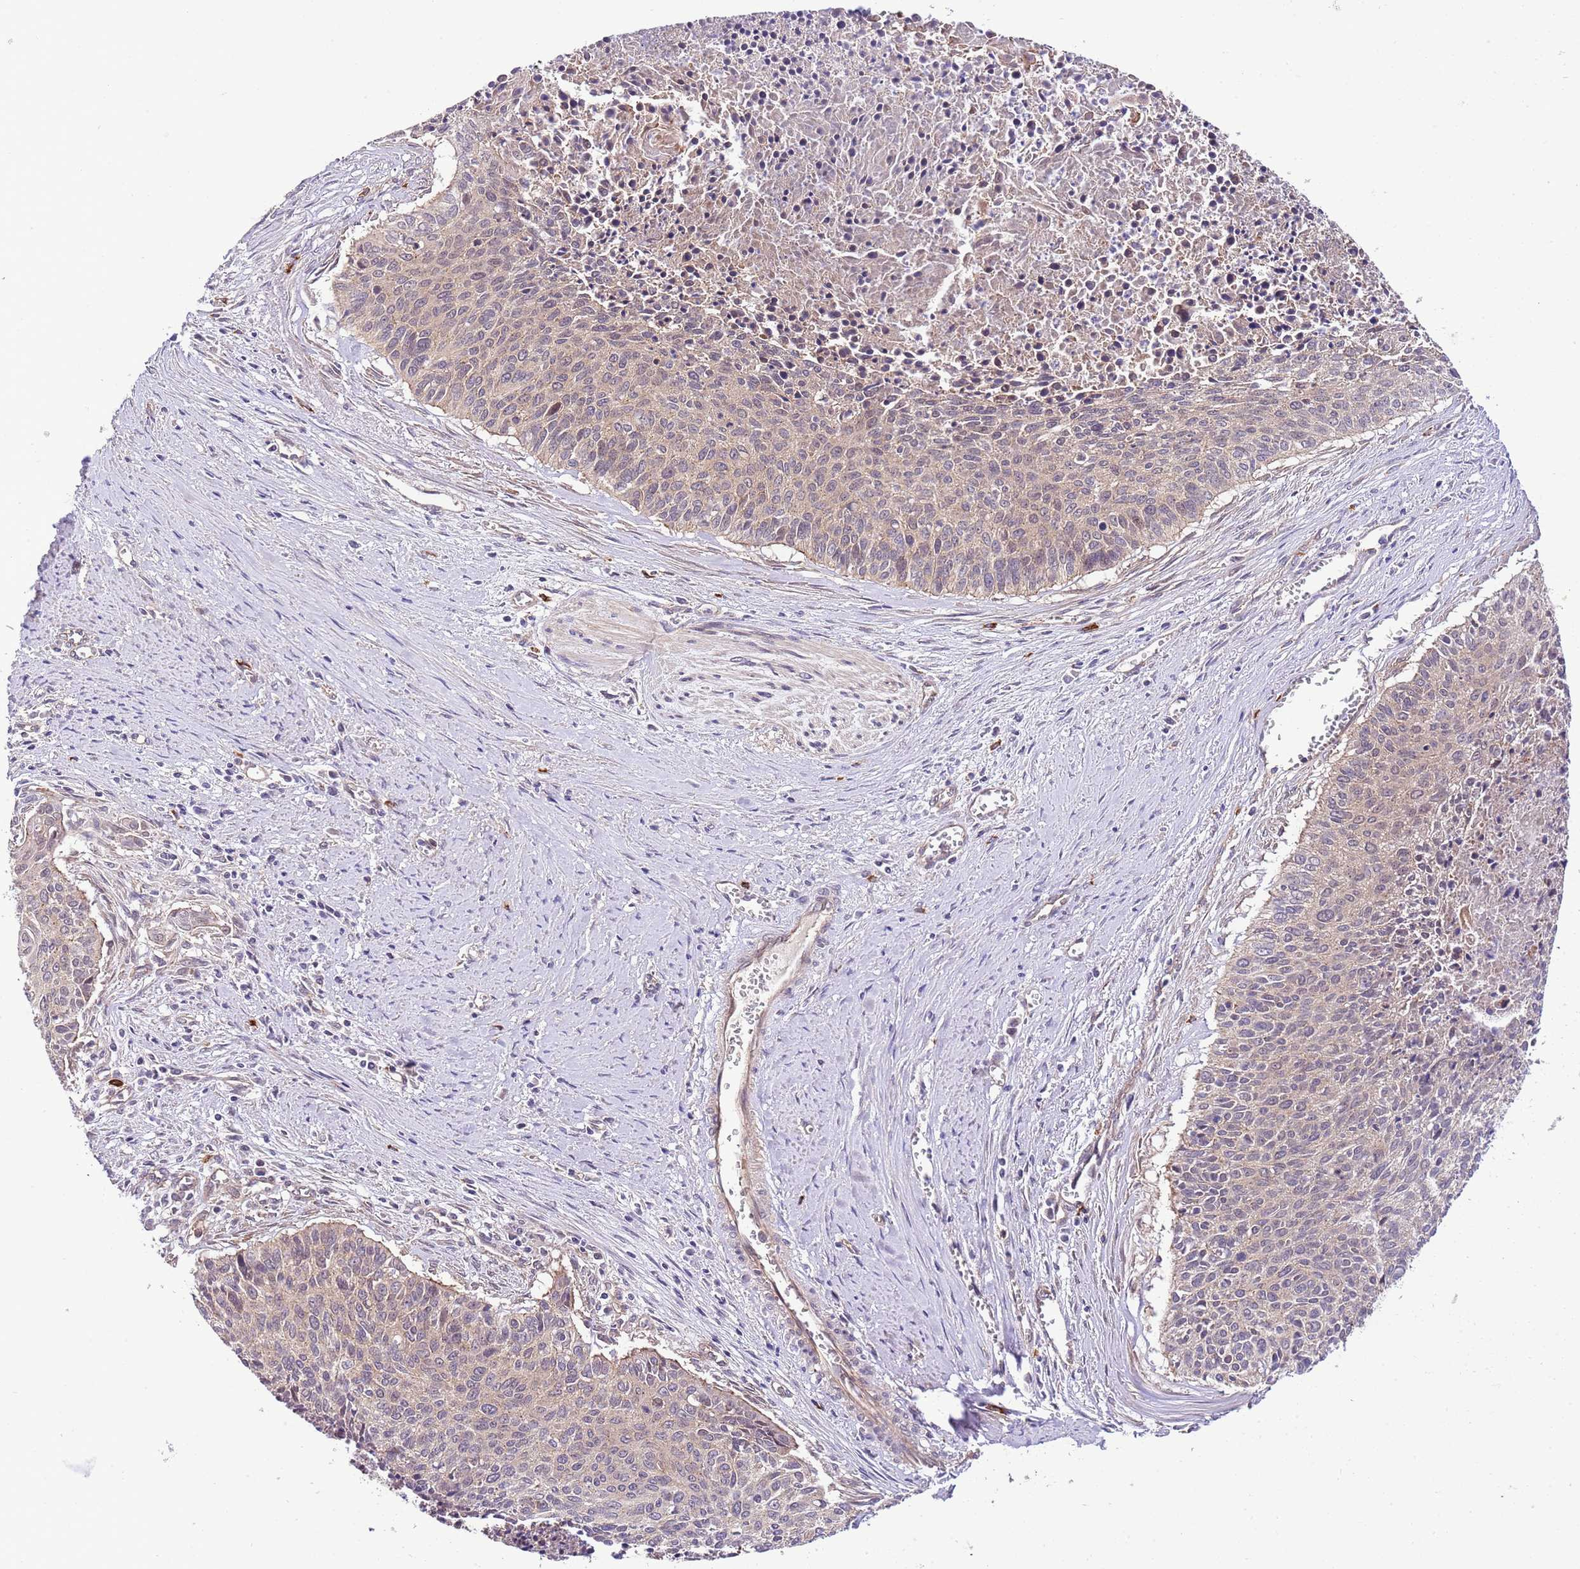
{"staining": {"intensity": "weak", "quantity": "25%-75%", "location": "cytoplasmic/membranous,nuclear"}, "tissue": "cervical cancer", "cell_type": "Tumor cells", "image_type": "cancer", "snomed": [{"axis": "morphology", "description": "Squamous cell carcinoma, NOS"}, {"axis": "topography", "description": "Cervix"}], "caption": "A brown stain shows weak cytoplasmic/membranous and nuclear positivity of a protein in cervical cancer (squamous cell carcinoma) tumor cells. The staining is performed using DAB brown chromogen to label protein expression. The nuclei are counter-stained blue using hematoxylin.", "gene": "DONSON", "patient": {"sex": "female", "age": 55}}